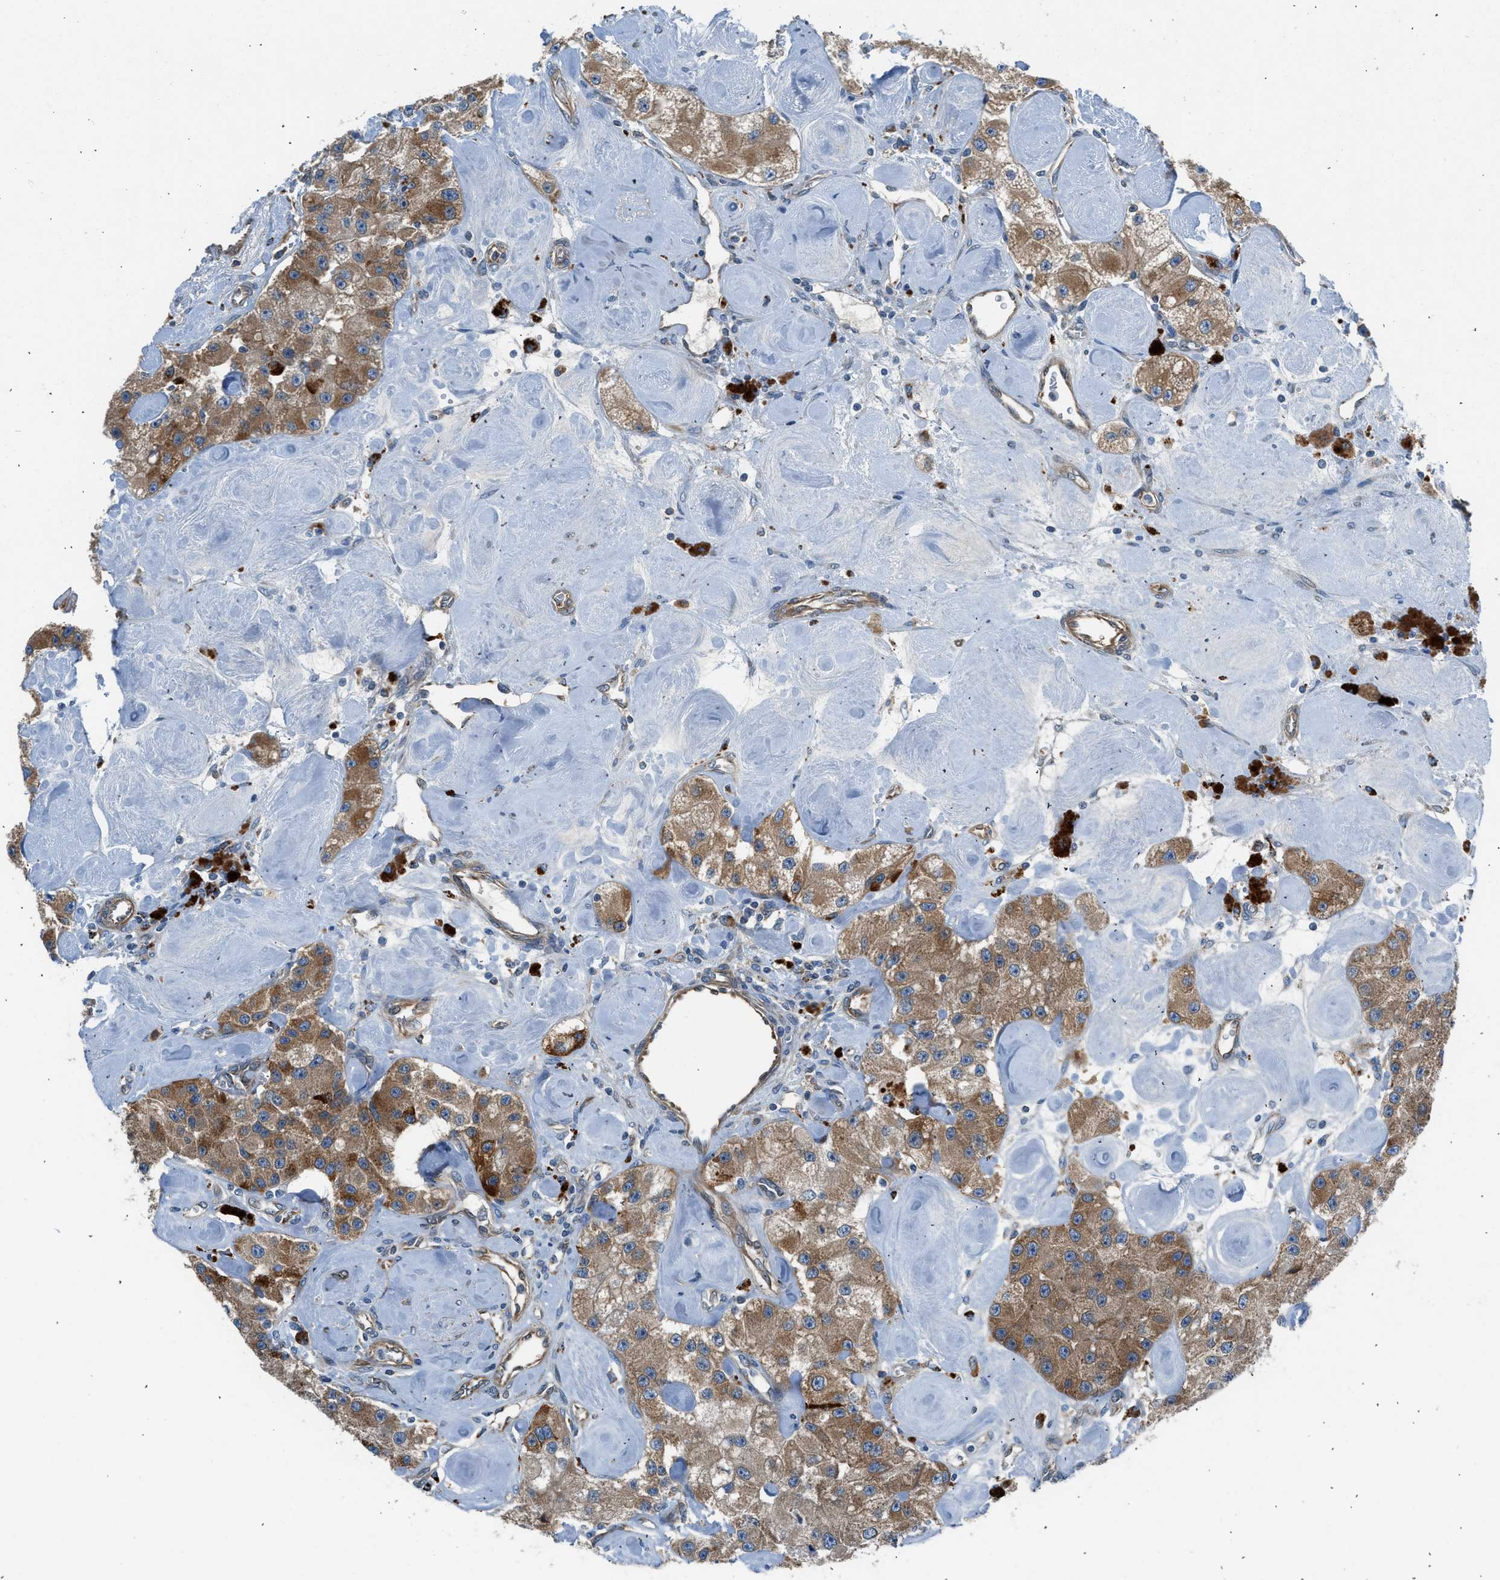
{"staining": {"intensity": "moderate", "quantity": ">75%", "location": "cytoplasmic/membranous"}, "tissue": "carcinoid", "cell_type": "Tumor cells", "image_type": "cancer", "snomed": [{"axis": "morphology", "description": "Carcinoid, malignant, NOS"}, {"axis": "topography", "description": "Pancreas"}], "caption": "This histopathology image shows IHC staining of human carcinoid, with medium moderate cytoplasmic/membranous staining in about >75% of tumor cells.", "gene": "LMBR1", "patient": {"sex": "male", "age": 41}}